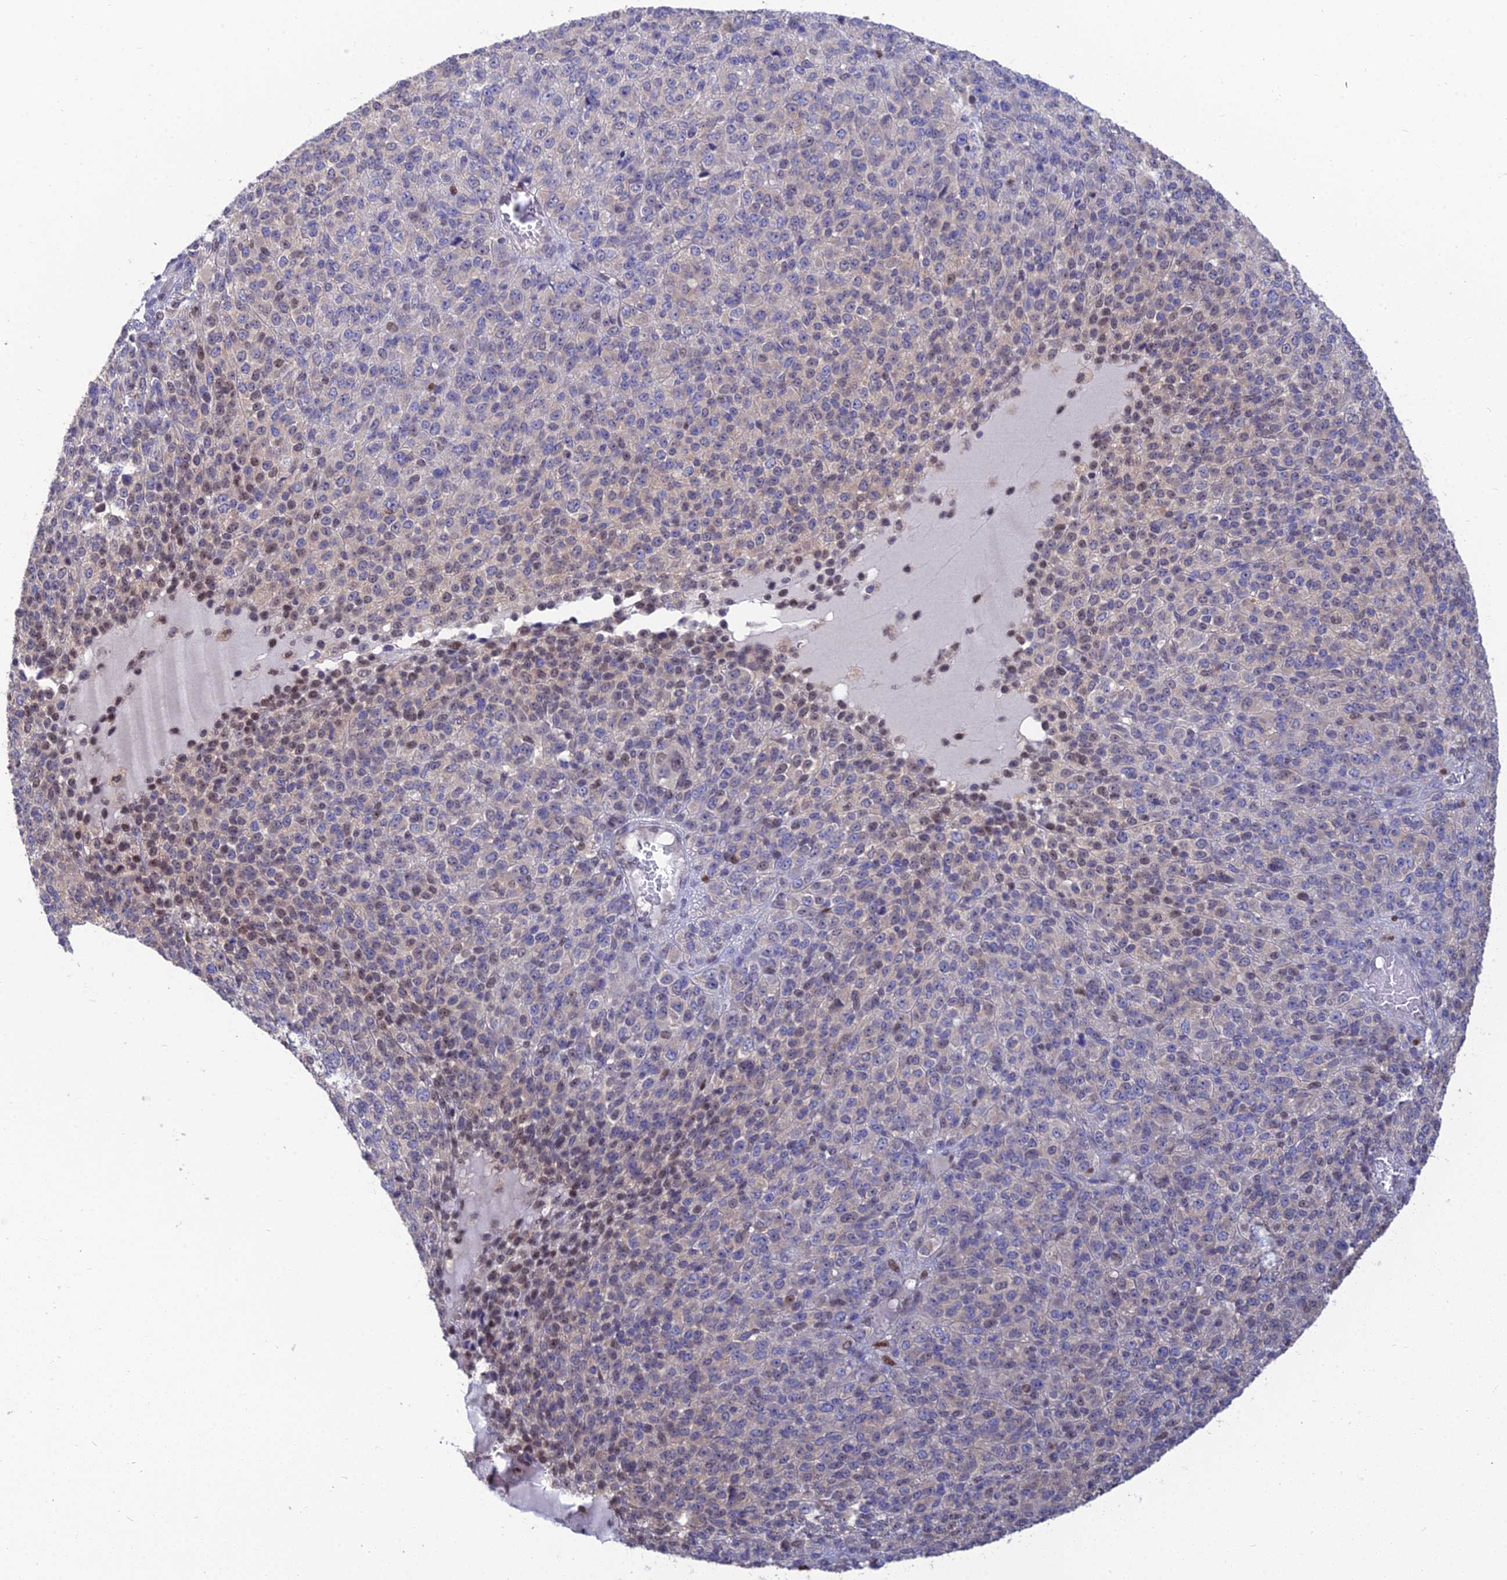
{"staining": {"intensity": "moderate", "quantity": "25%-75%", "location": "nuclear"}, "tissue": "melanoma", "cell_type": "Tumor cells", "image_type": "cancer", "snomed": [{"axis": "morphology", "description": "Malignant melanoma, Metastatic site"}, {"axis": "topography", "description": "Brain"}], "caption": "Malignant melanoma (metastatic site) stained with a brown dye displays moderate nuclear positive positivity in approximately 25%-75% of tumor cells.", "gene": "DNPEP", "patient": {"sex": "female", "age": 56}}